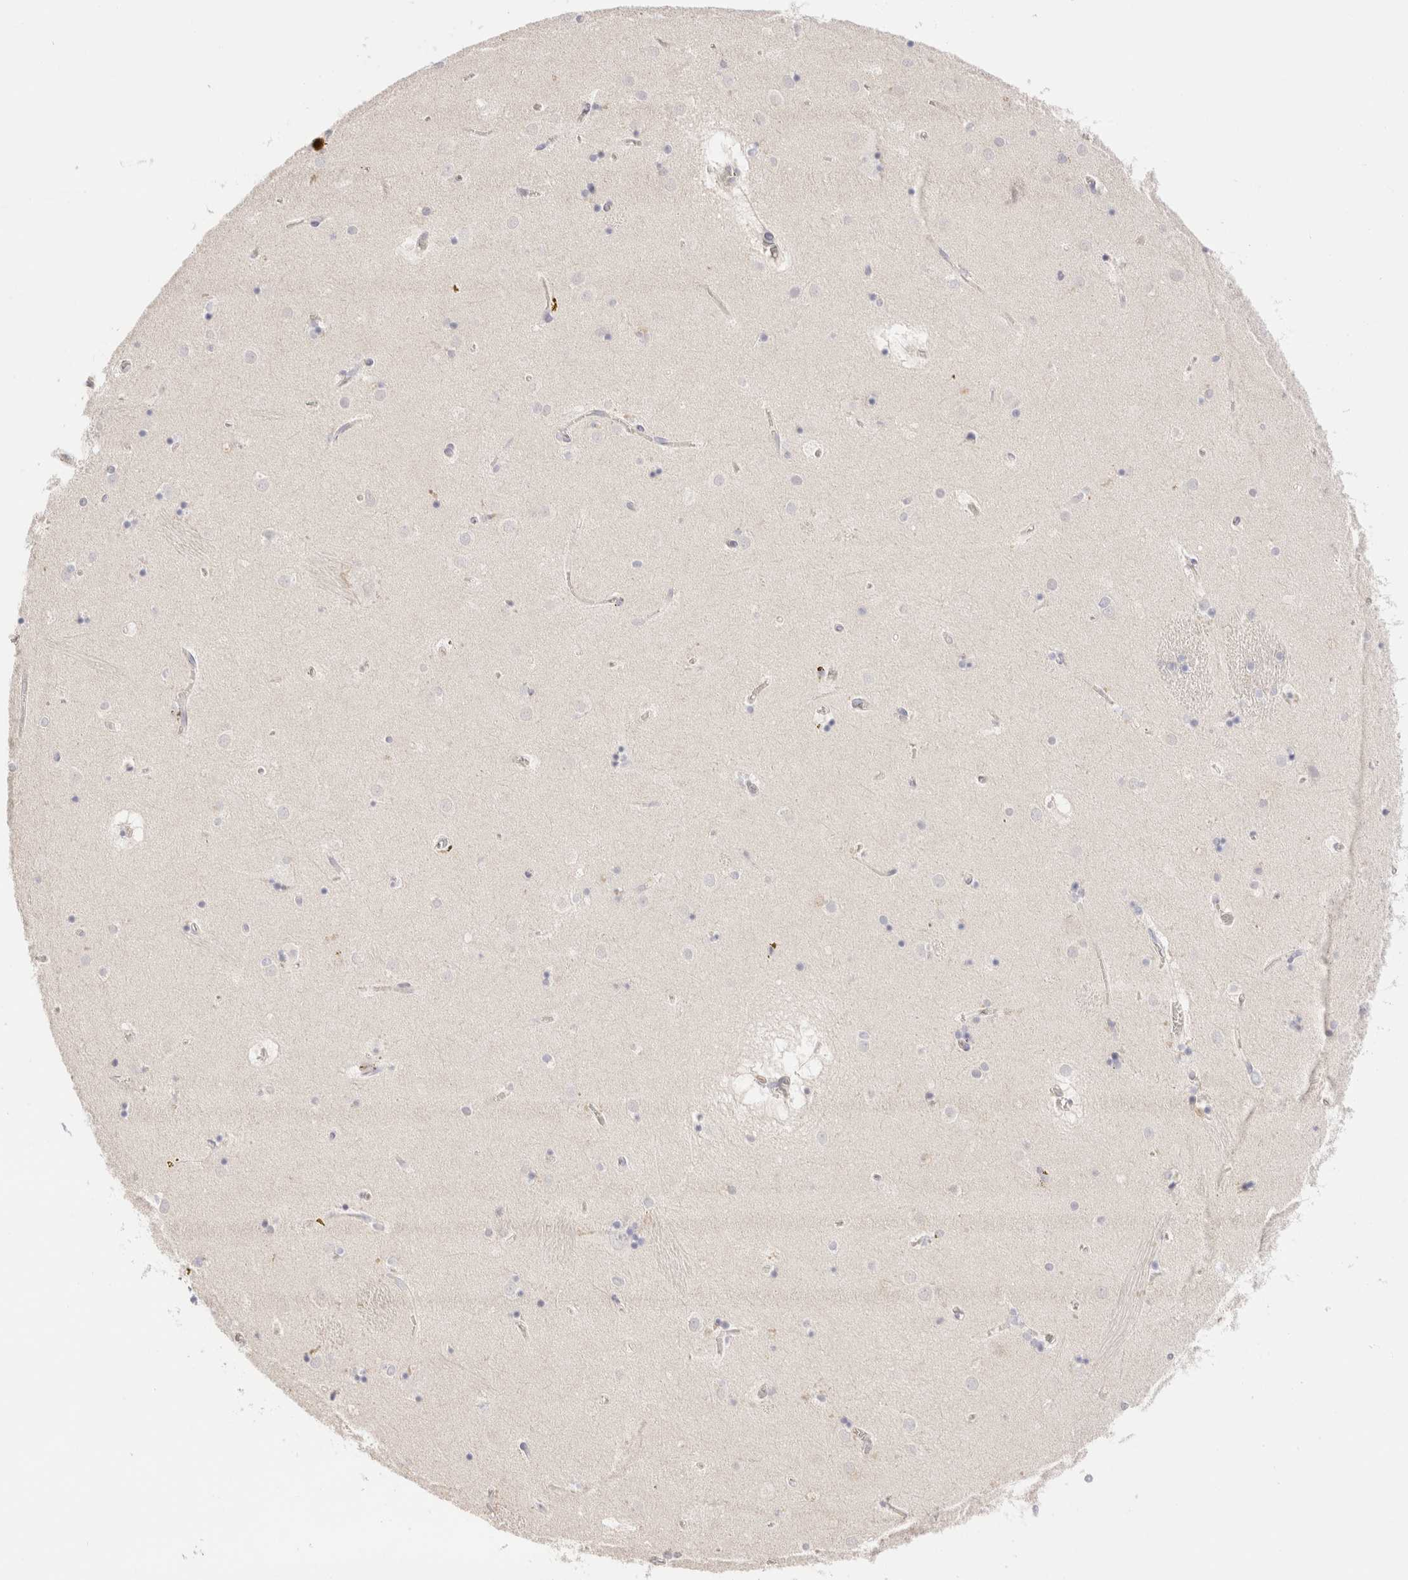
{"staining": {"intensity": "negative", "quantity": "none", "location": "none"}, "tissue": "caudate", "cell_type": "Glial cells", "image_type": "normal", "snomed": [{"axis": "morphology", "description": "Normal tissue, NOS"}, {"axis": "topography", "description": "Lateral ventricle wall"}], "caption": "Glial cells show no significant protein expression in unremarkable caudate. The staining is performed using DAB (3,3'-diaminobenzidine) brown chromogen with nuclei counter-stained in using hematoxylin.", "gene": "SCGB2A2", "patient": {"sex": "male", "age": 70}}